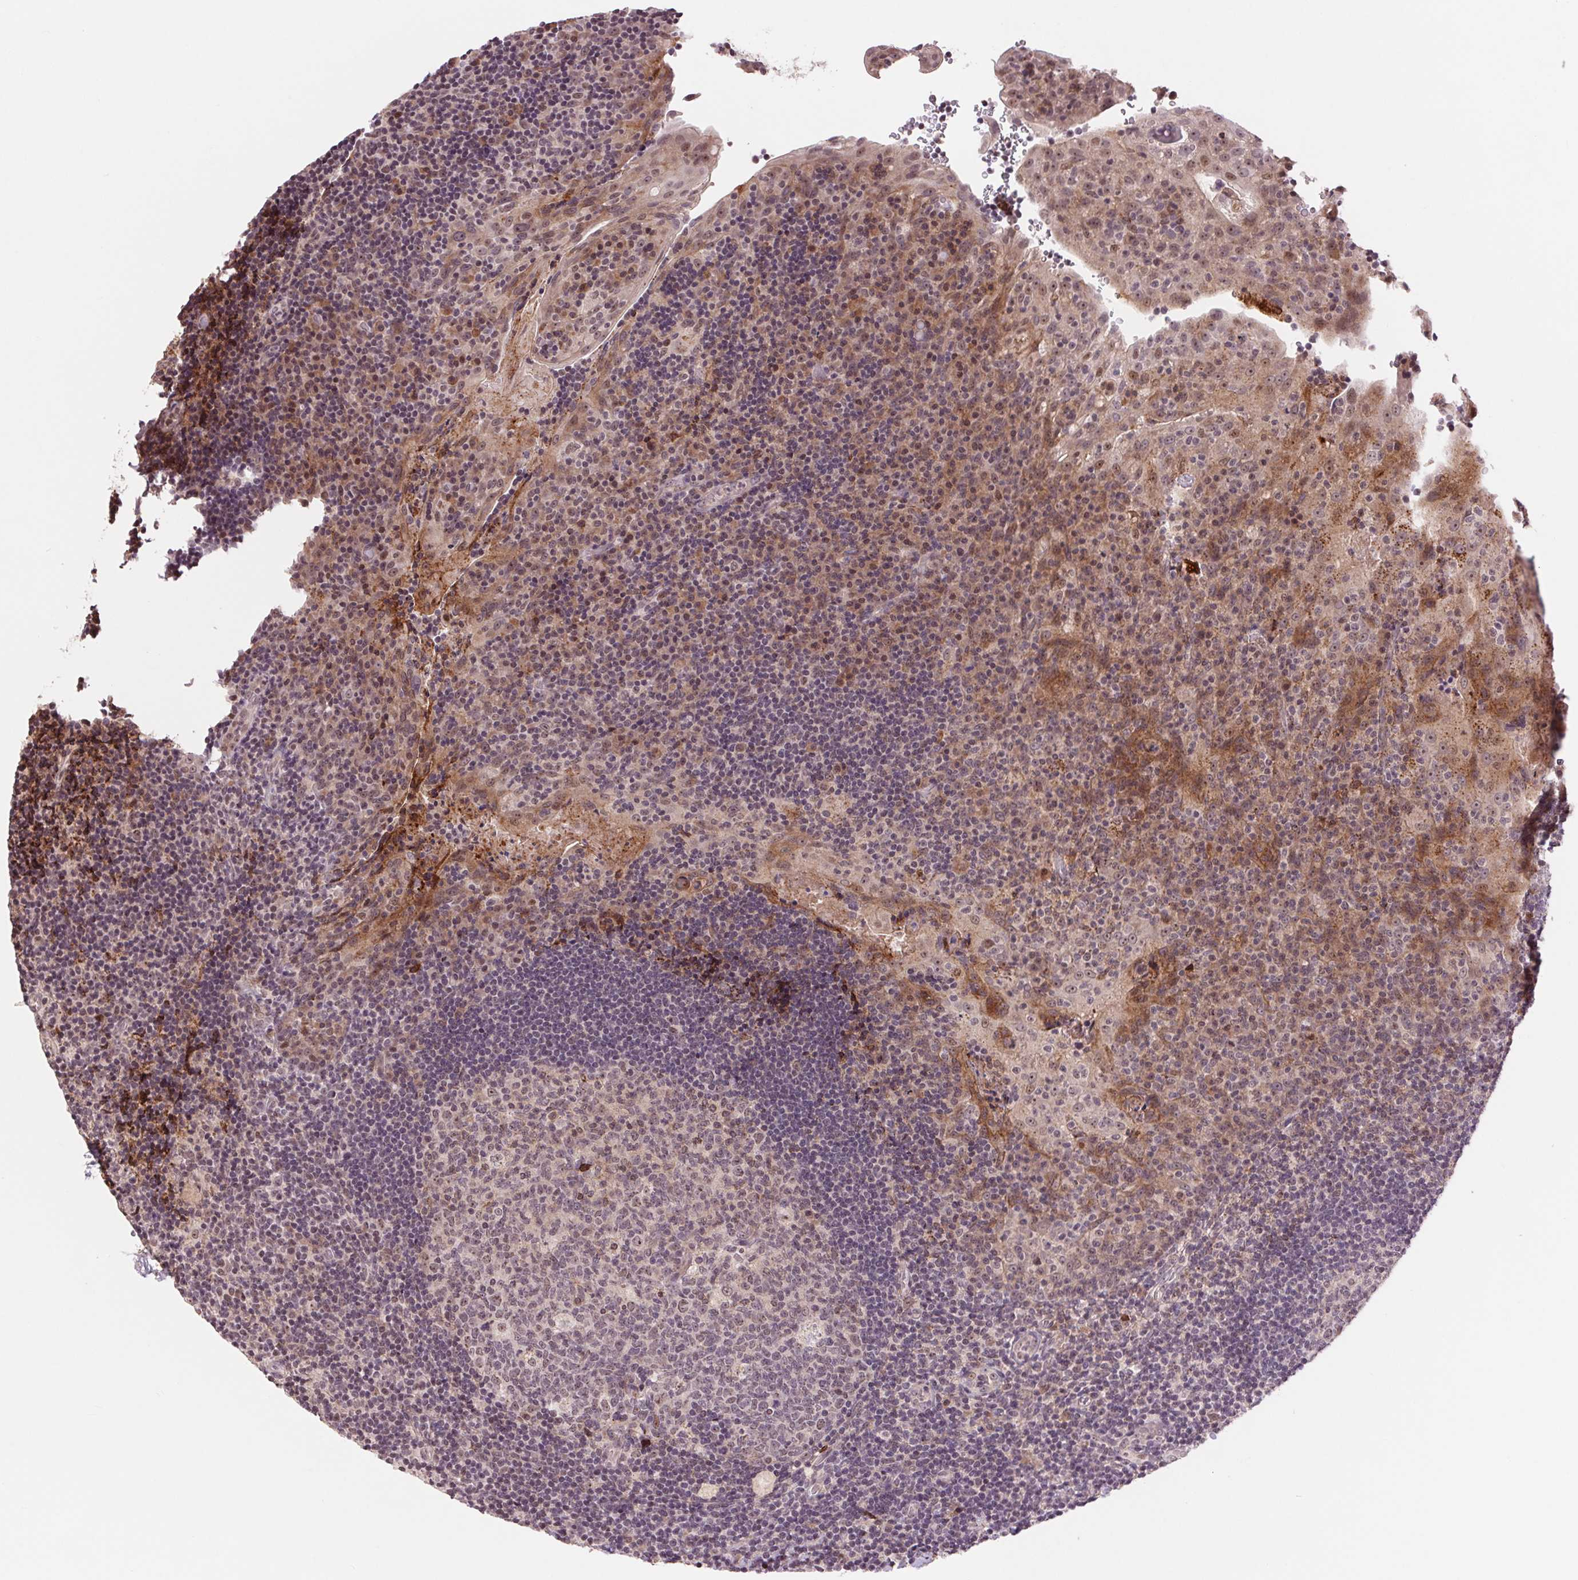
{"staining": {"intensity": "moderate", "quantity": "<25%", "location": "cytoplasmic/membranous"}, "tissue": "tonsil", "cell_type": "Germinal center cells", "image_type": "normal", "snomed": [{"axis": "morphology", "description": "Normal tissue, NOS"}, {"axis": "topography", "description": "Tonsil"}], "caption": "IHC histopathology image of unremarkable tonsil: human tonsil stained using immunohistochemistry (IHC) exhibits low levels of moderate protein expression localized specifically in the cytoplasmic/membranous of germinal center cells, appearing as a cytoplasmic/membranous brown color.", "gene": "CHMP4B", "patient": {"sex": "male", "age": 17}}